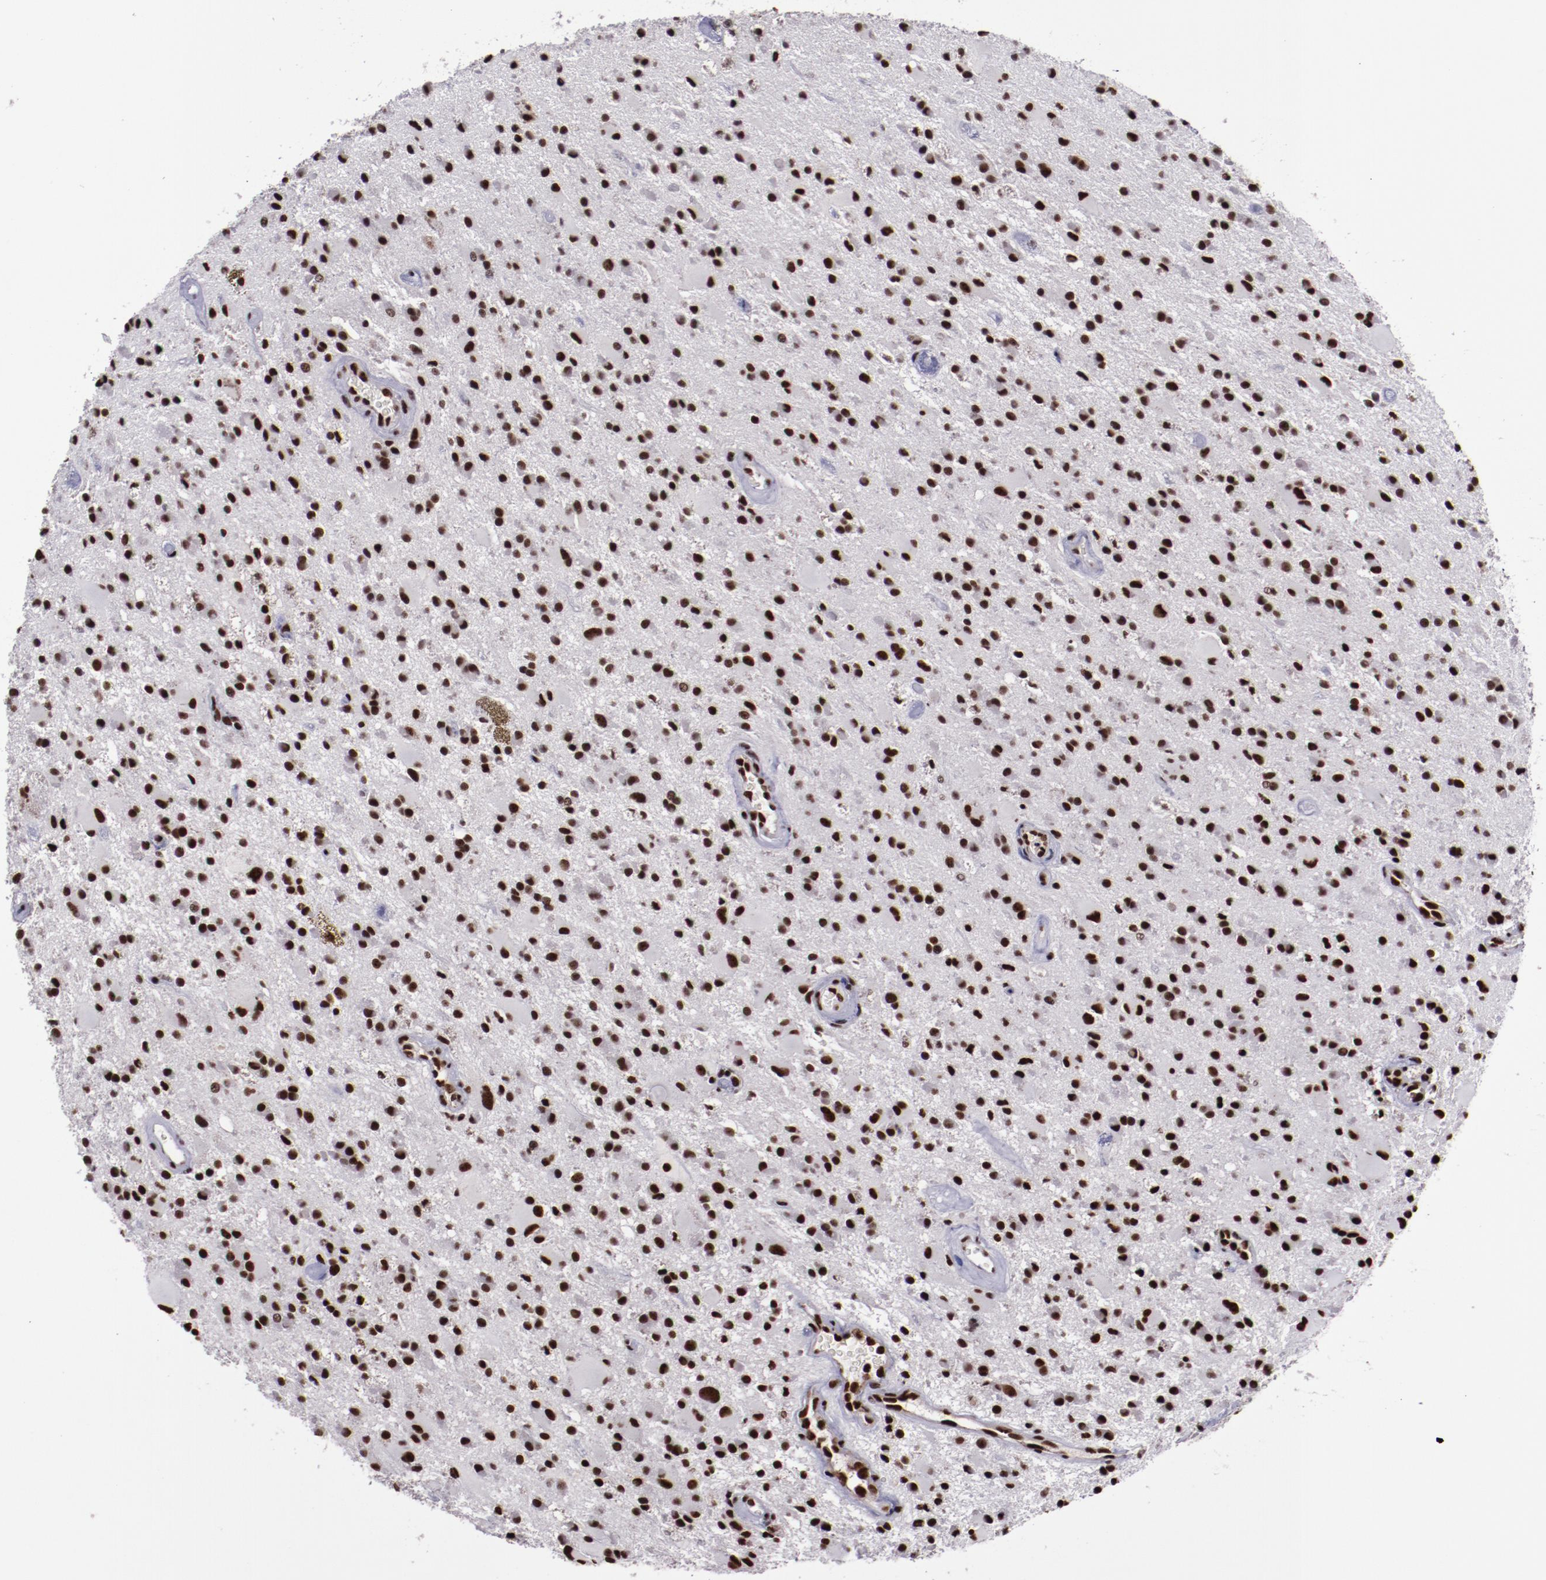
{"staining": {"intensity": "strong", "quantity": ">75%", "location": "nuclear"}, "tissue": "glioma", "cell_type": "Tumor cells", "image_type": "cancer", "snomed": [{"axis": "morphology", "description": "Glioma, malignant, Low grade"}, {"axis": "topography", "description": "Brain"}], "caption": "A histopathology image of glioma stained for a protein exhibits strong nuclear brown staining in tumor cells.", "gene": "ERH", "patient": {"sex": "male", "age": 58}}